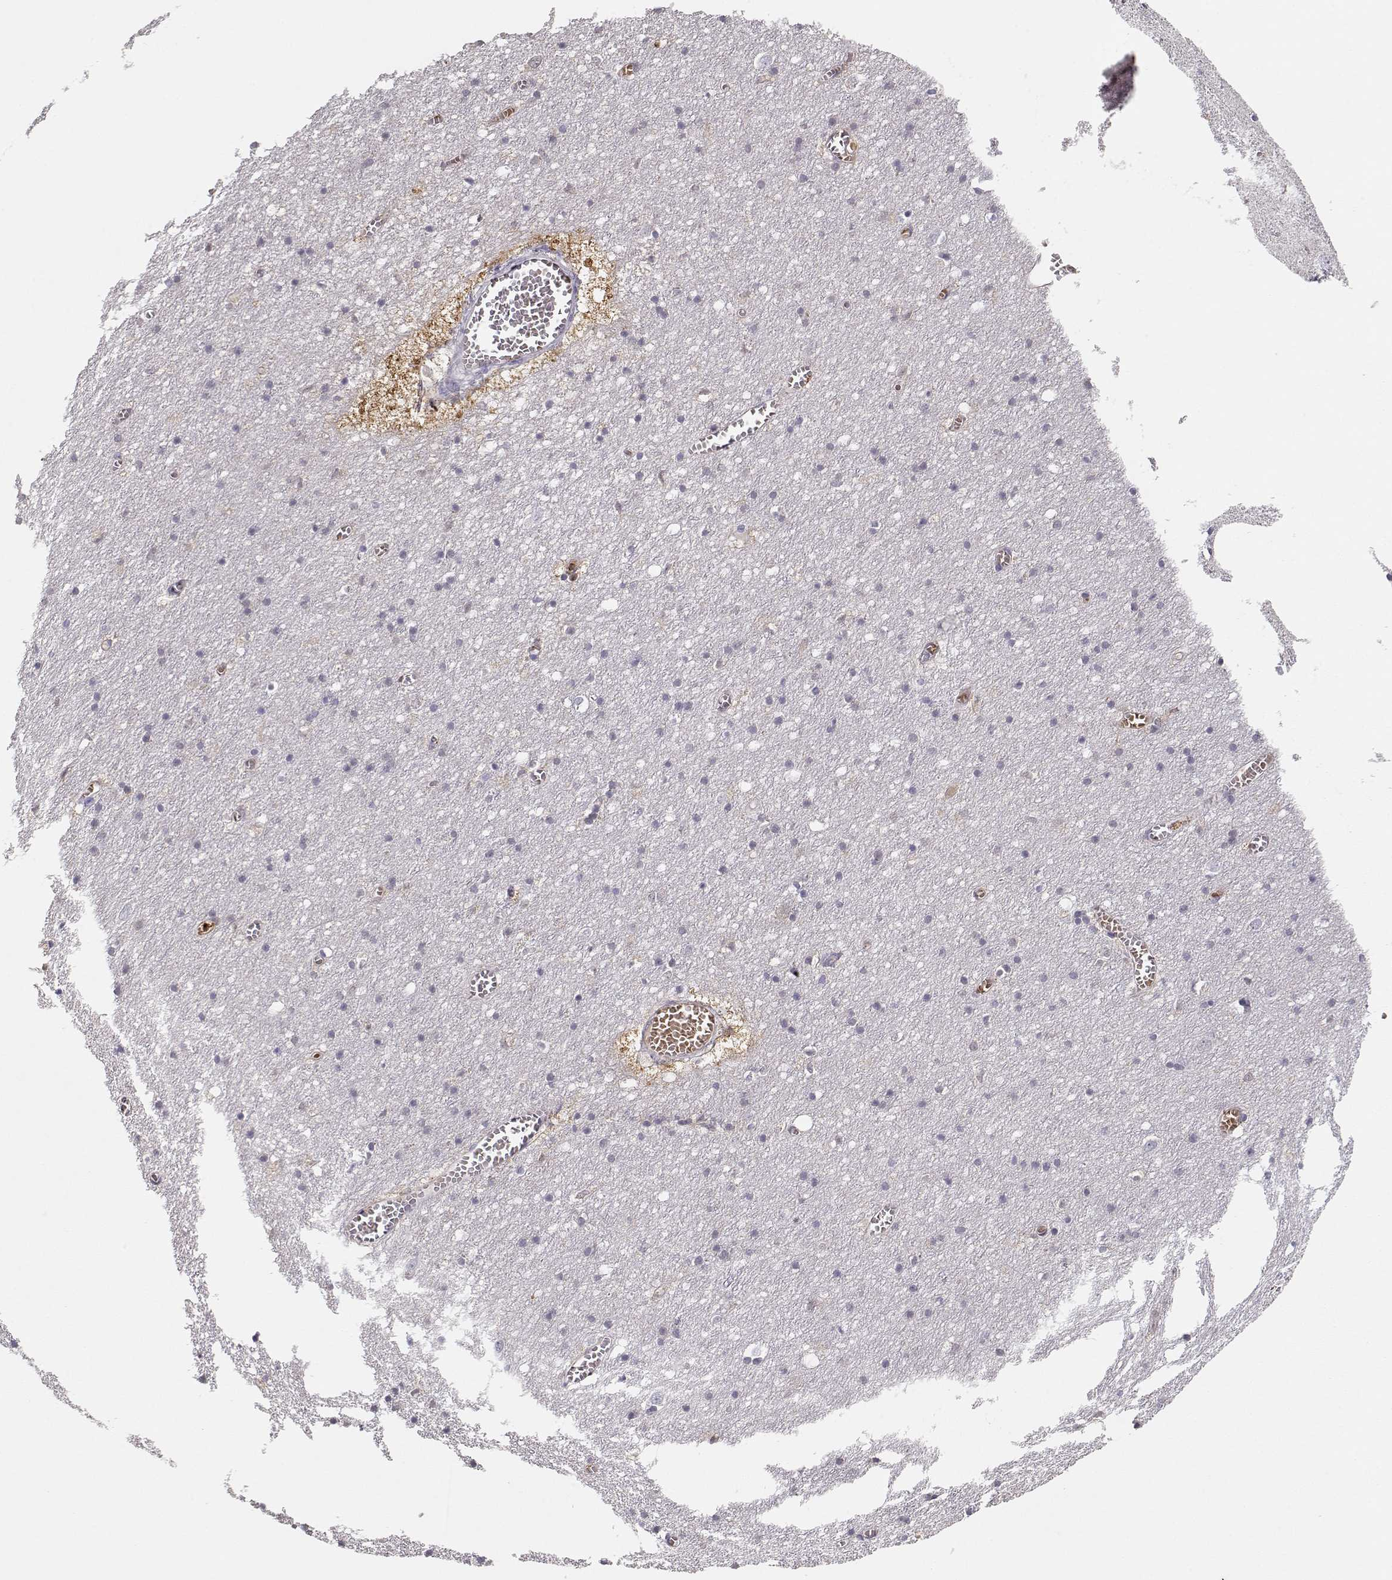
{"staining": {"intensity": "negative", "quantity": "none", "location": "none"}, "tissue": "cerebral cortex", "cell_type": "Endothelial cells", "image_type": "normal", "snomed": [{"axis": "morphology", "description": "Normal tissue, NOS"}, {"axis": "topography", "description": "Cerebral cortex"}], "caption": "An immunohistochemistry histopathology image of benign cerebral cortex is shown. There is no staining in endothelial cells of cerebral cortex. (Brightfield microscopy of DAB immunohistochemistry (IHC) at high magnification).", "gene": "PNP", "patient": {"sex": "male", "age": 70}}